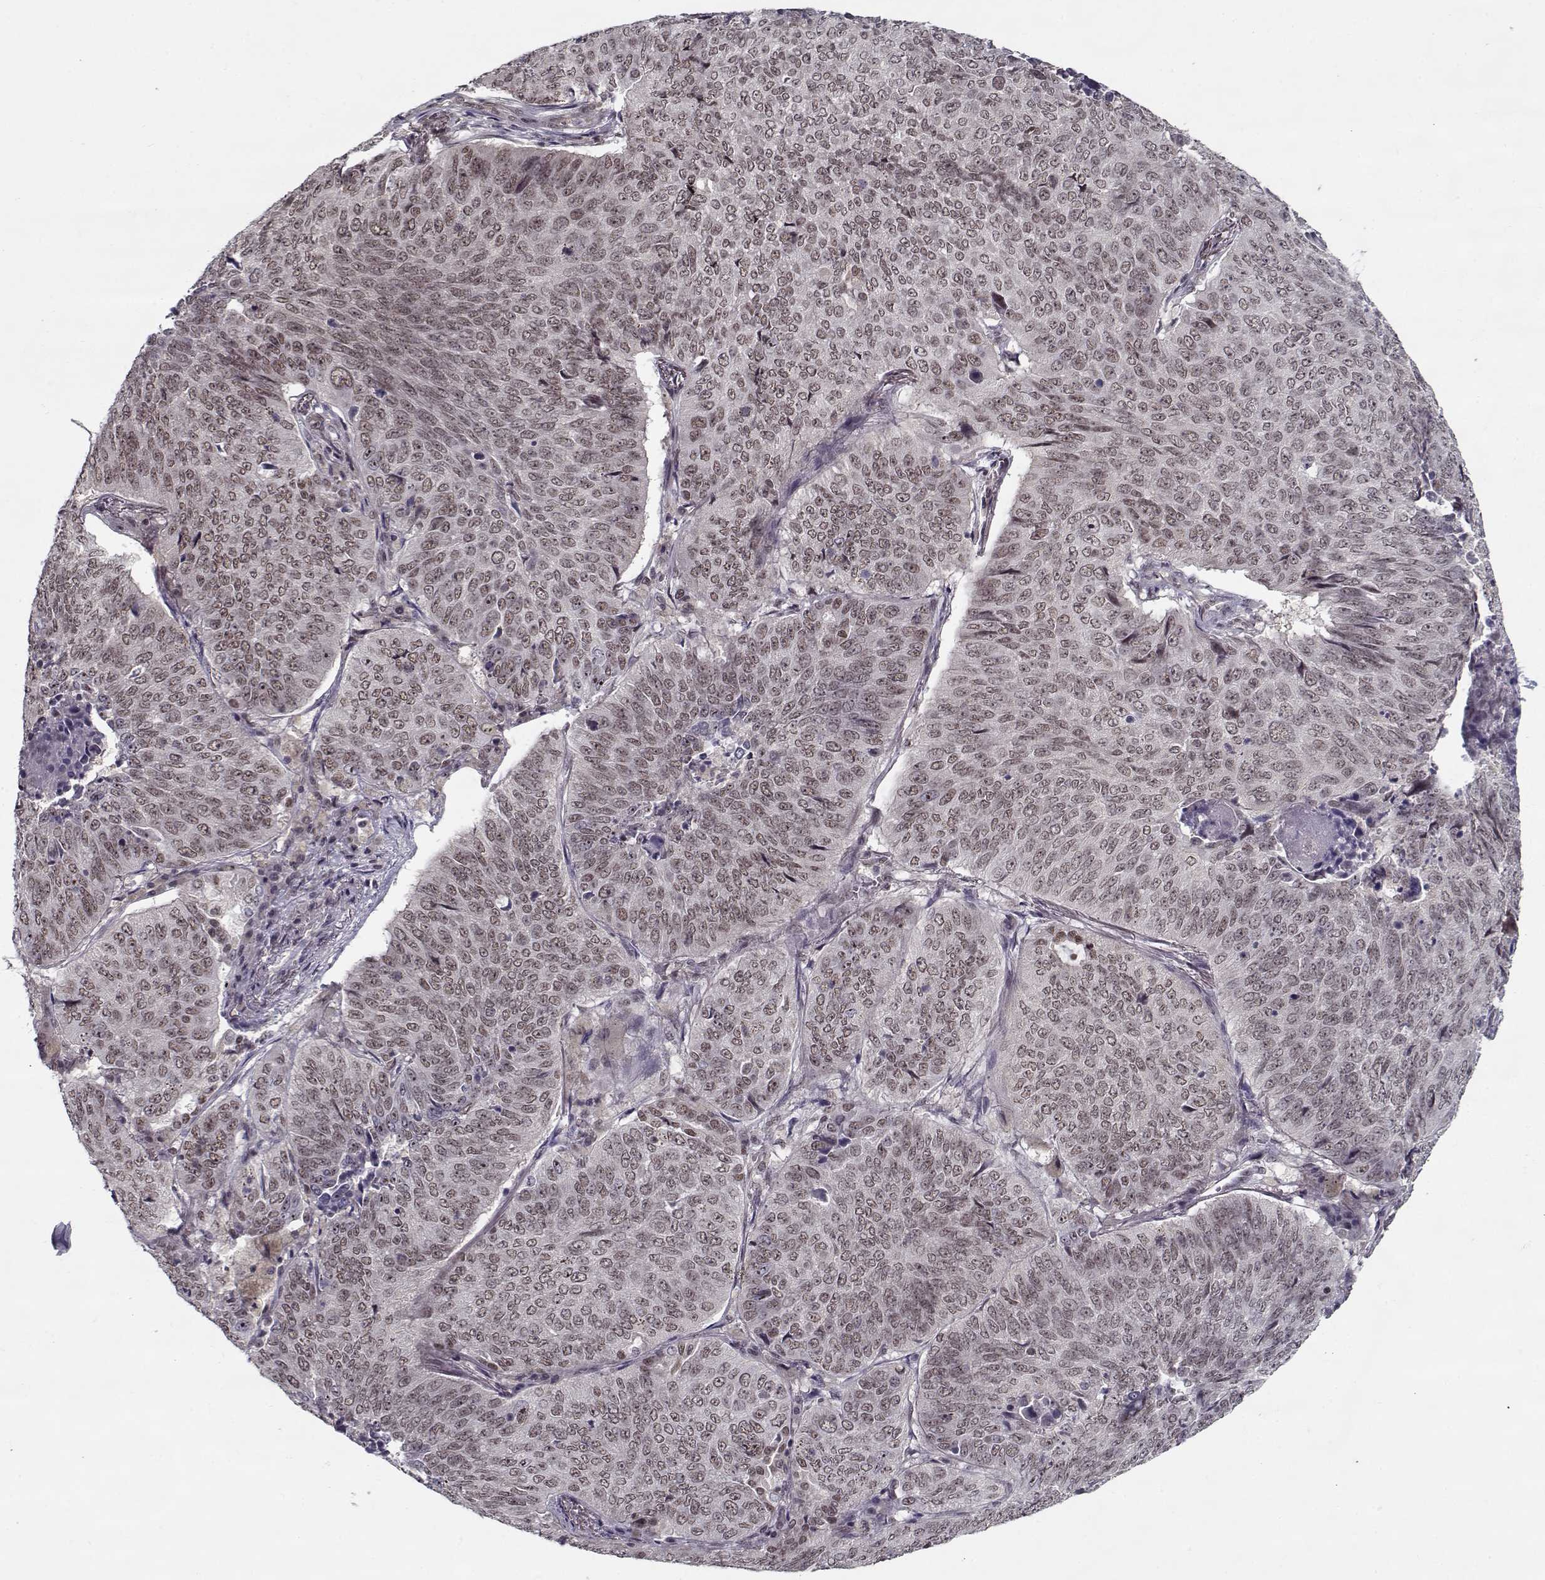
{"staining": {"intensity": "weak", "quantity": ">75%", "location": "nuclear"}, "tissue": "lung cancer", "cell_type": "Tumor cells", "image_type": "cancer", "snomed": [{"axis": "morphology", "description": "Normal tissue, NOS"}, {"axis": "morphology", "description": "Squamous cell carcinoma, NOS"}, {"axis": "topography", "description": "Bronchus"}, {"axis": "topography", "description": "Lung"}], "caption": "Protein staining by IHC demonstrates weak nuclear positivity in approximately >75% of tumor cells in lung squamous cell carcinoma.", "gene": "TESPA1", "patient": {"sex": "male", "age": 64}}